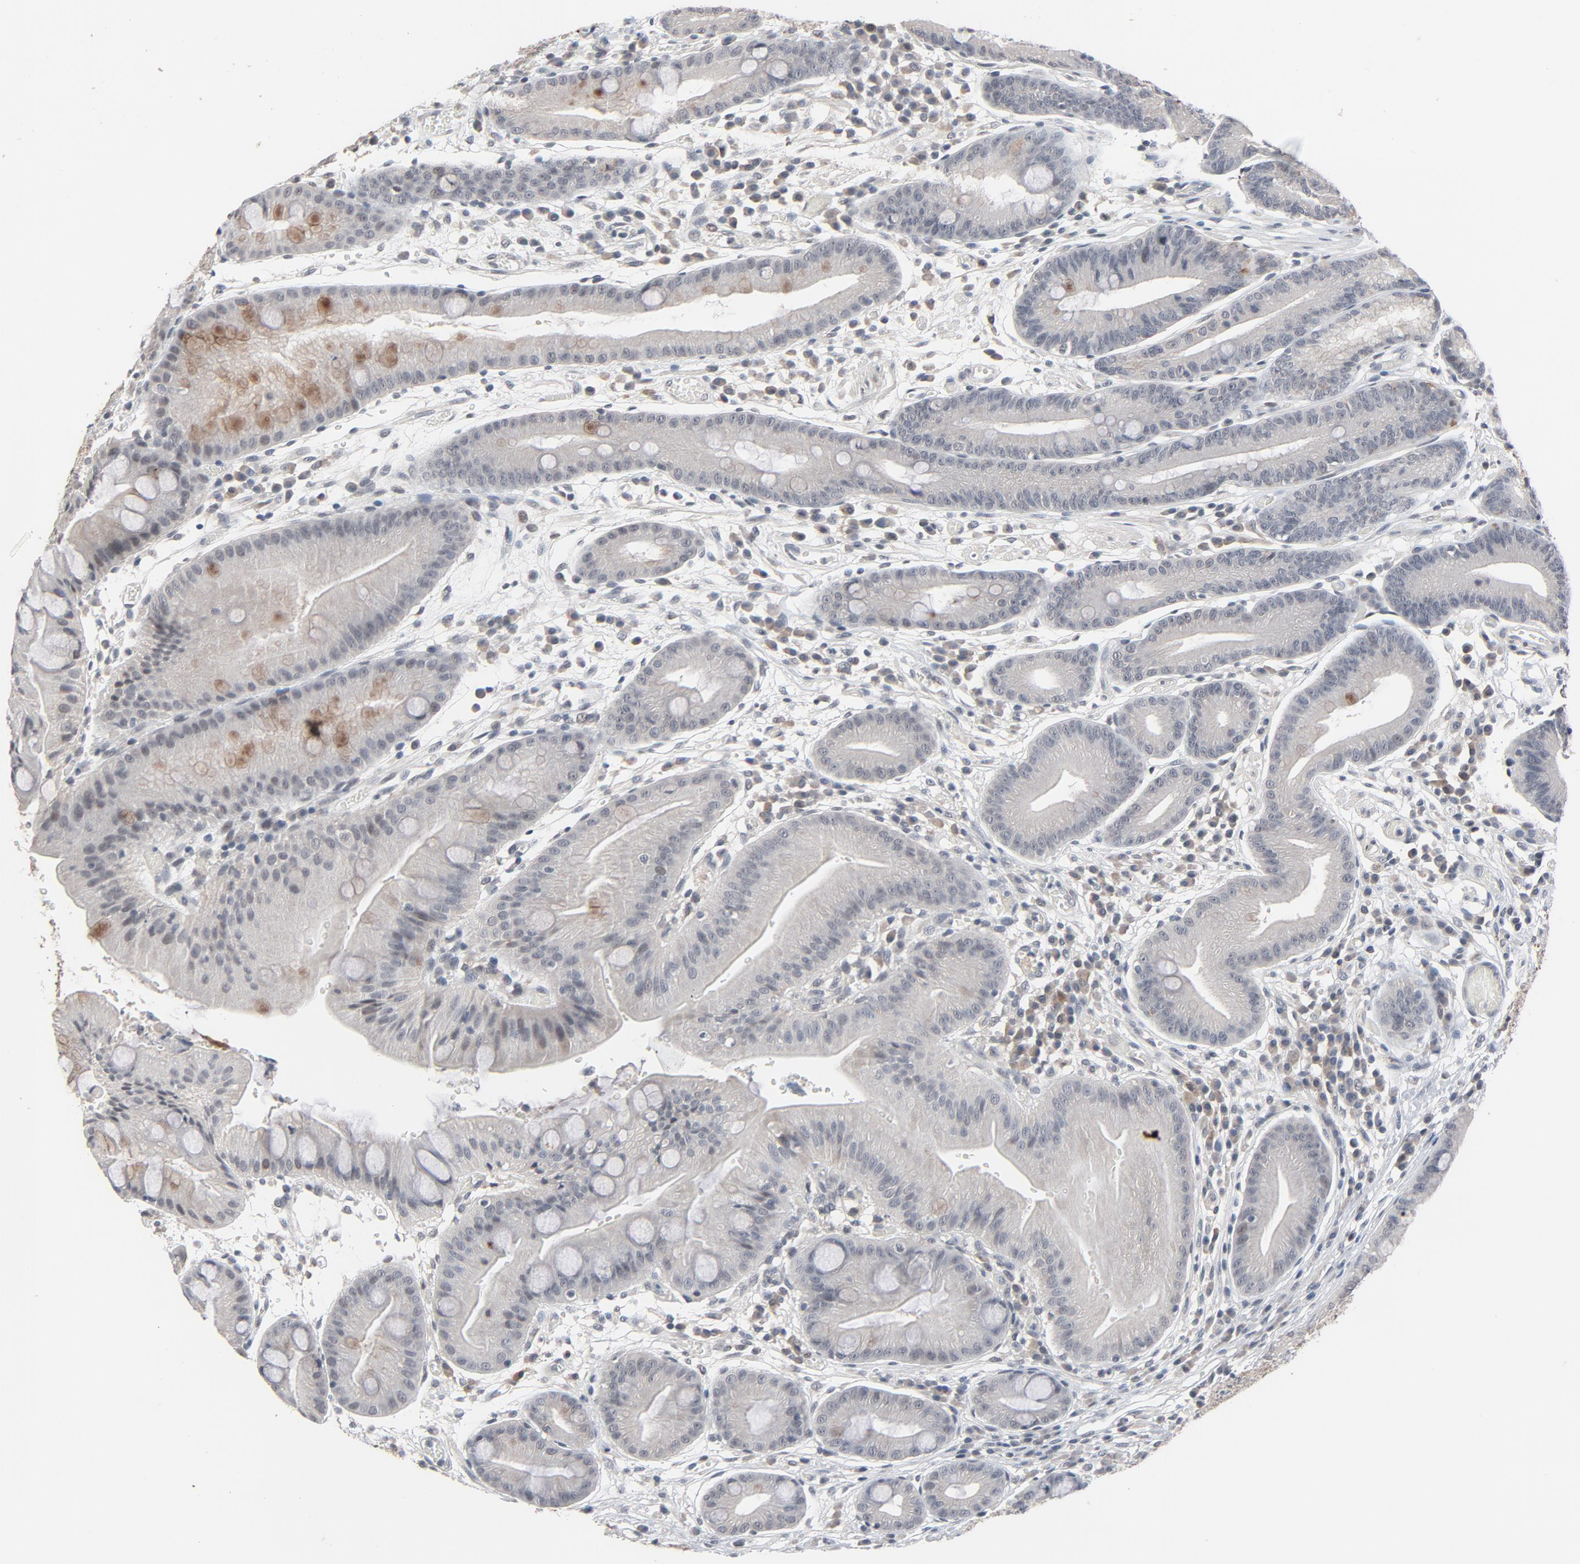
{"staining": {"intensity": "moderate", "quantity": "25%-75%", "location": "cytoplasmic/membranous"}, "tissue": "stomach", "cell_type": "Glandular cells", "image_type": "normal", "snomed": [{"axis": "morphology", "description": "Normal tissue, NOS"}, {"axis": "morphology", "description": "Inflammation, NOS"}, {"axis": "topography", "description": "Stomach, lower"}], "caption": "Stomach stained for a protein (brown) displays moderate cytoplasmic/membranous positive positivity in about 25%-75% of glandular cells.", "gene": "MT3", "patient": {"sex": "male", "age": 59}}